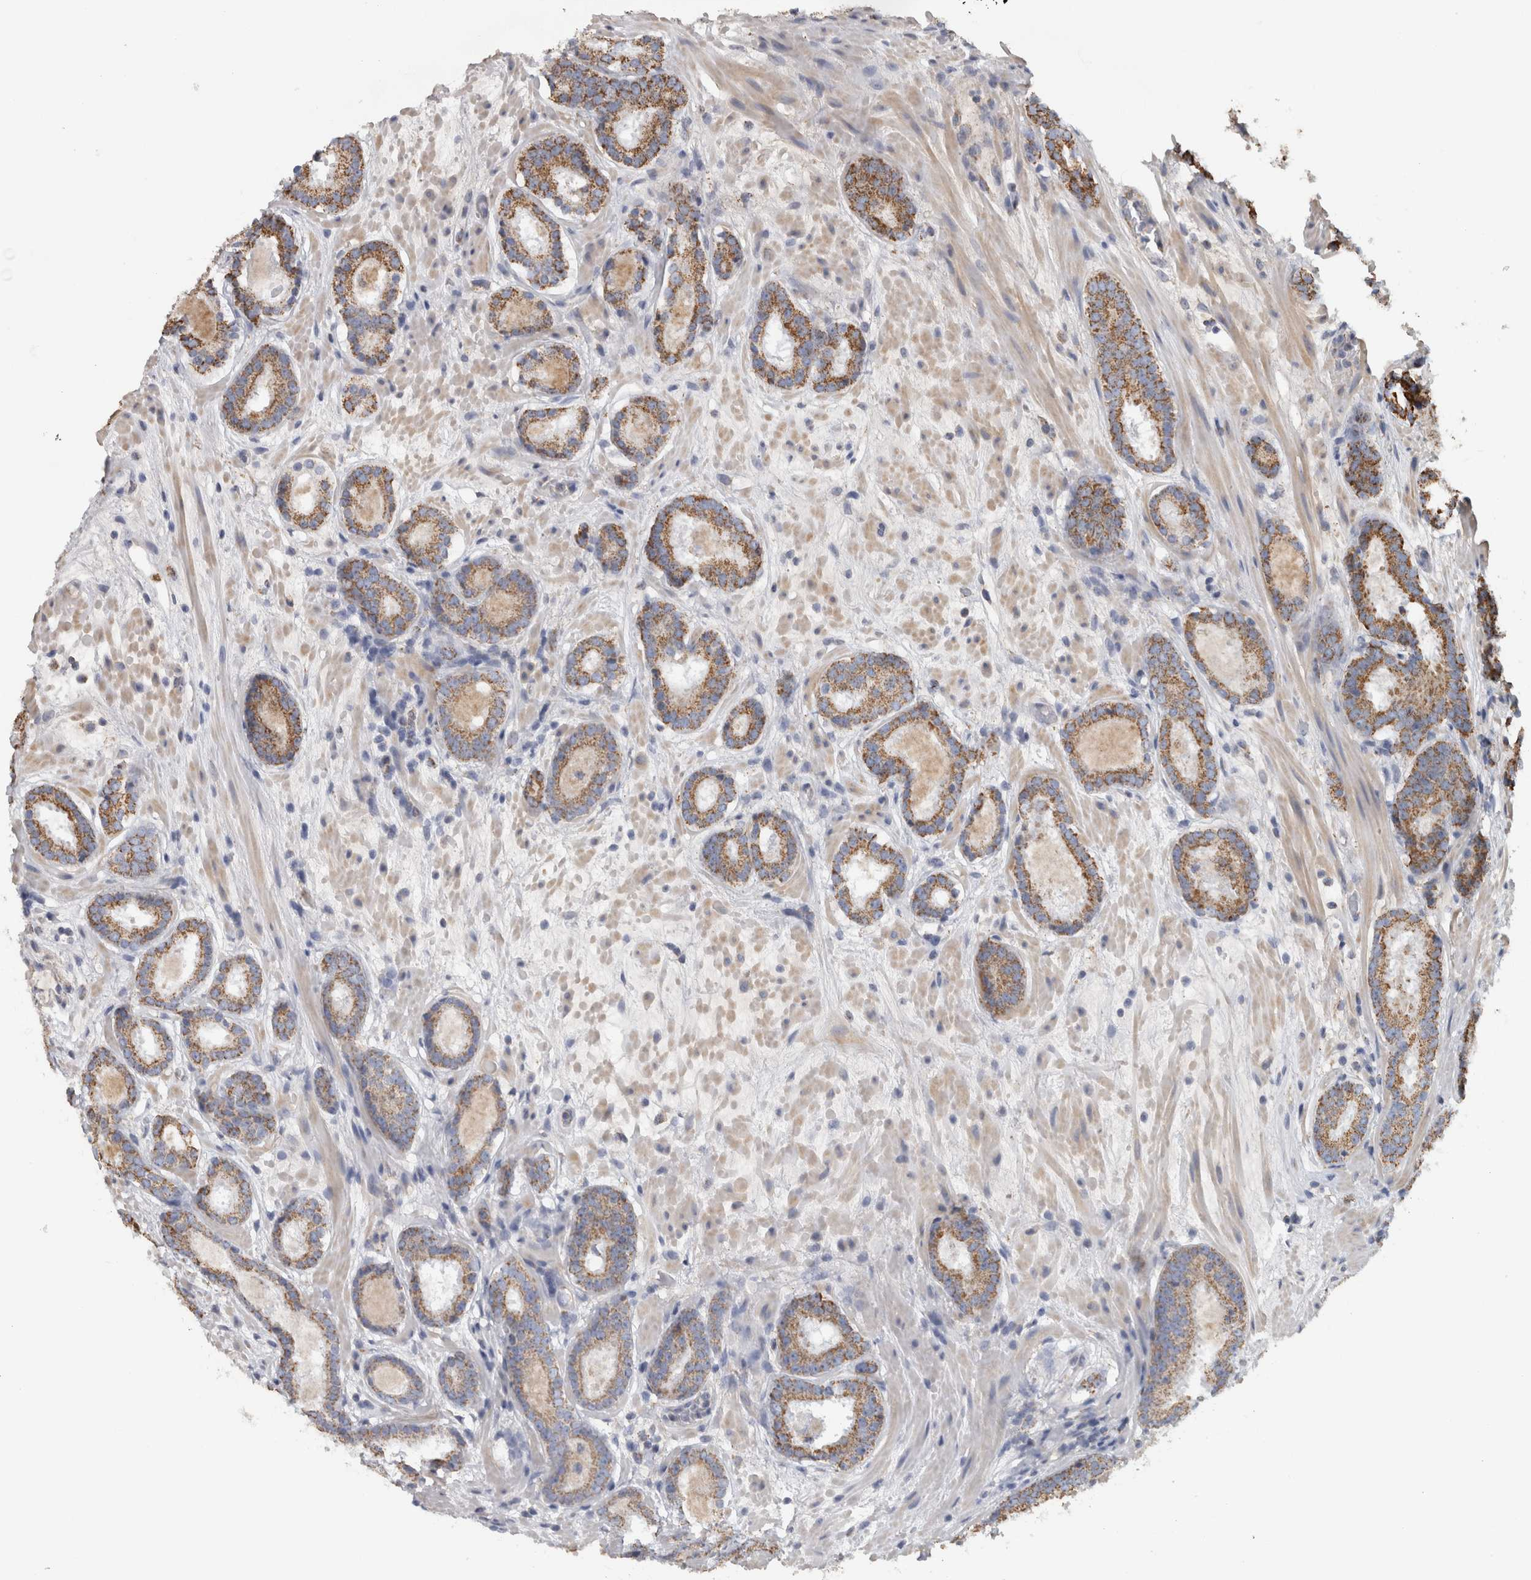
{"staining": {"intensity": "moderate", "quantity": ">75%", "location": "cytoplasmic/membranous"}, "tissue": "prostate cancer", "cell_type": "Tumor cells", "image_type": "cancer", "snomed": [{"axis": "morphology", "description": "Adenocarcinoma, Low grade"}, {"axis": "topography", "description": "Prostate"}], "caption": "IHC image of prostate low-grade adenocarcinoma stained for a protein (brown), which displays medium levels of moderate cytoplasmic/membranous expression in about >75% of tumor cells.", "gene": "ST8SIA1", "patient": {"sex": "male", "age": 69}}